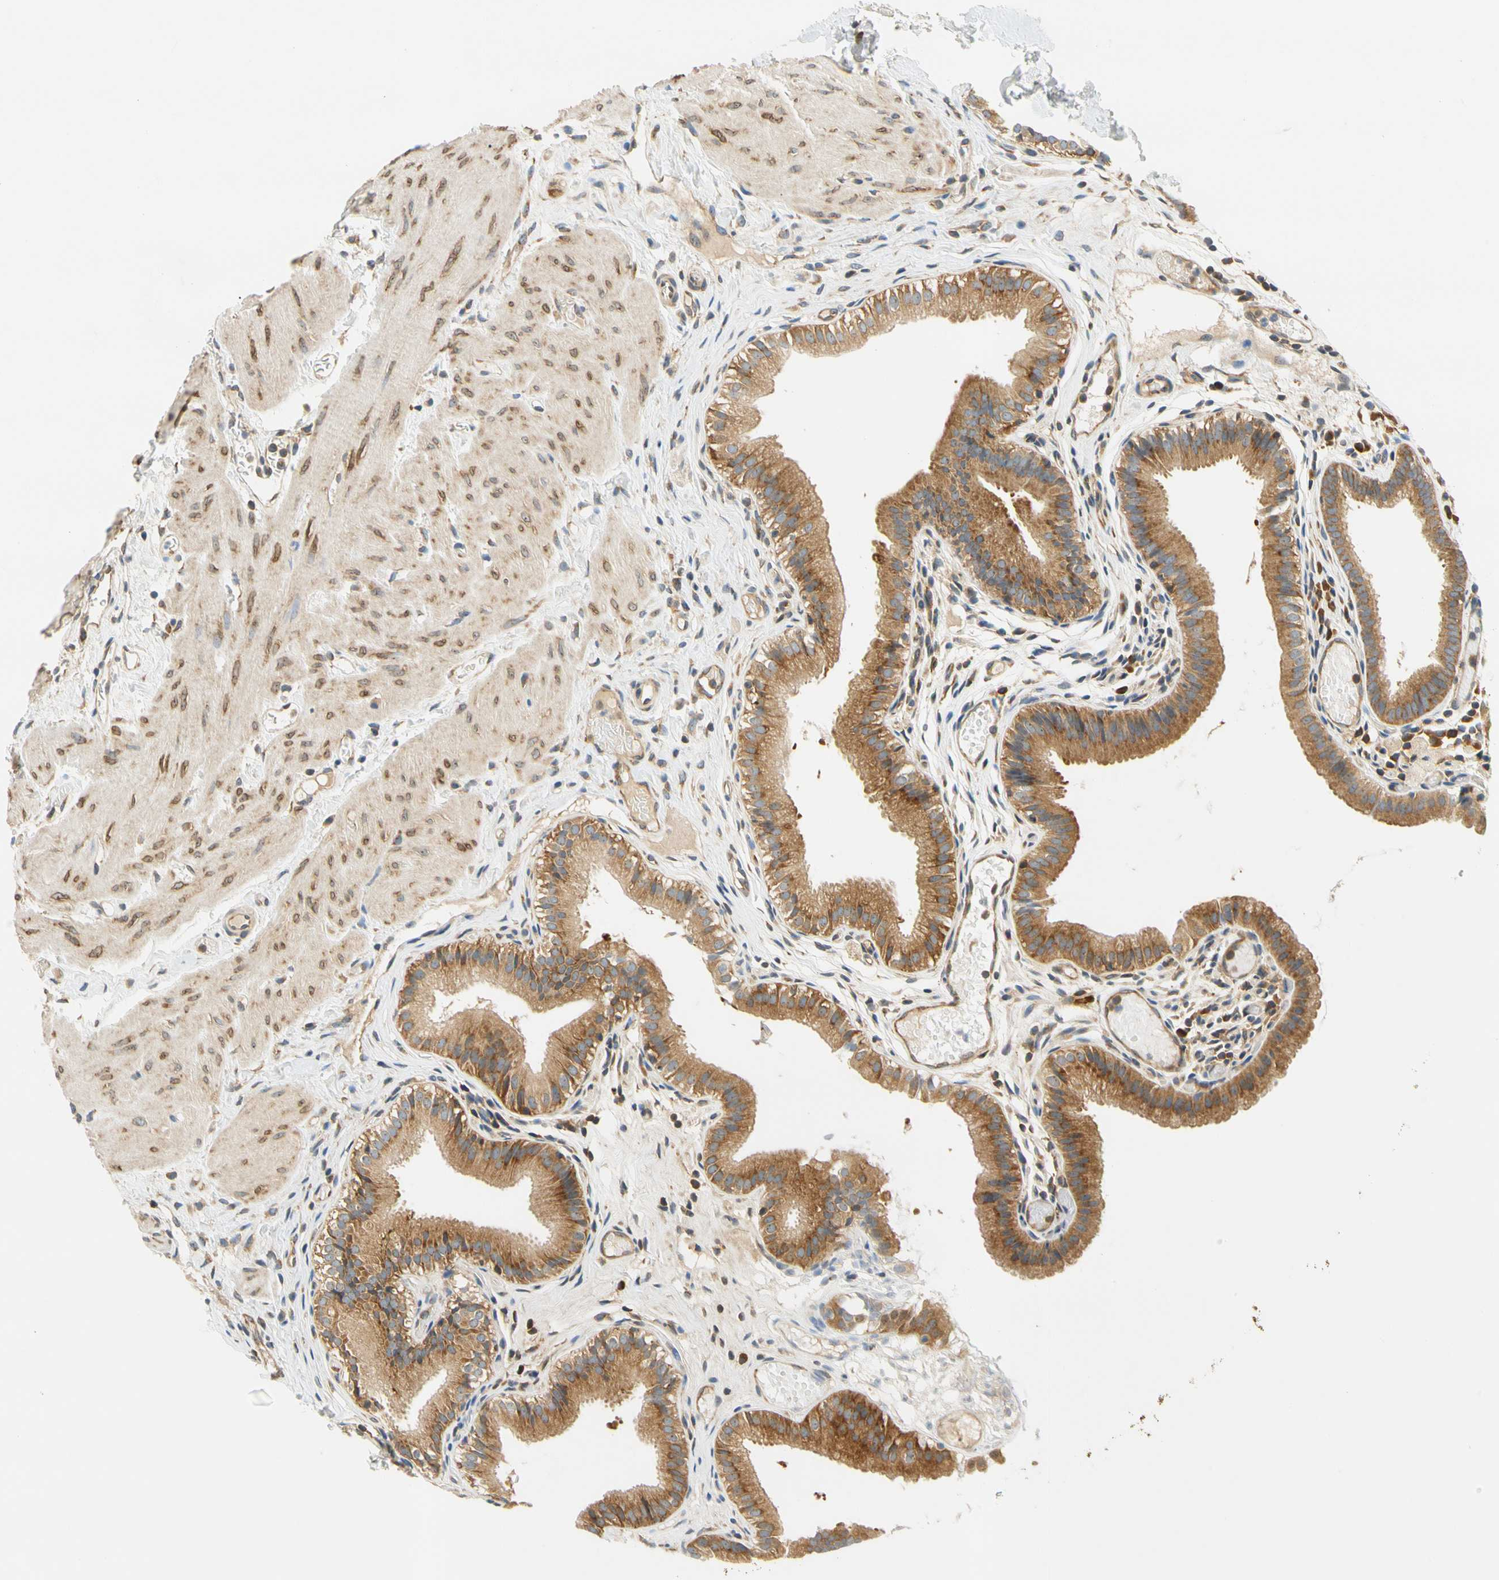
{"staining": {"intensity": "moderate", "quantity": ">75%", "location": "cytoplasmic/membranous"}, "tissue": "gallbladder", "cell_type": "Glandular cells", "image_type": "normal", "snomed": [{"axis": "morphology", "description": "Normal tissue, NOS"}, {"axis": "topography", "description": "Gallbladder"}], "caption": "Immunohistochemistry micrograph of unremarkable gallbladder: gallbladder stained using immunohistochemistry (IHC) displays medium levels of moderate protein expression localized specifically in the cytoplasmic/membranous of glandular cells, appearing as a cytoplasmic/membranous brown color.", "gene": "LRRC47", "patient": {"sex": "female", "age": 26}}